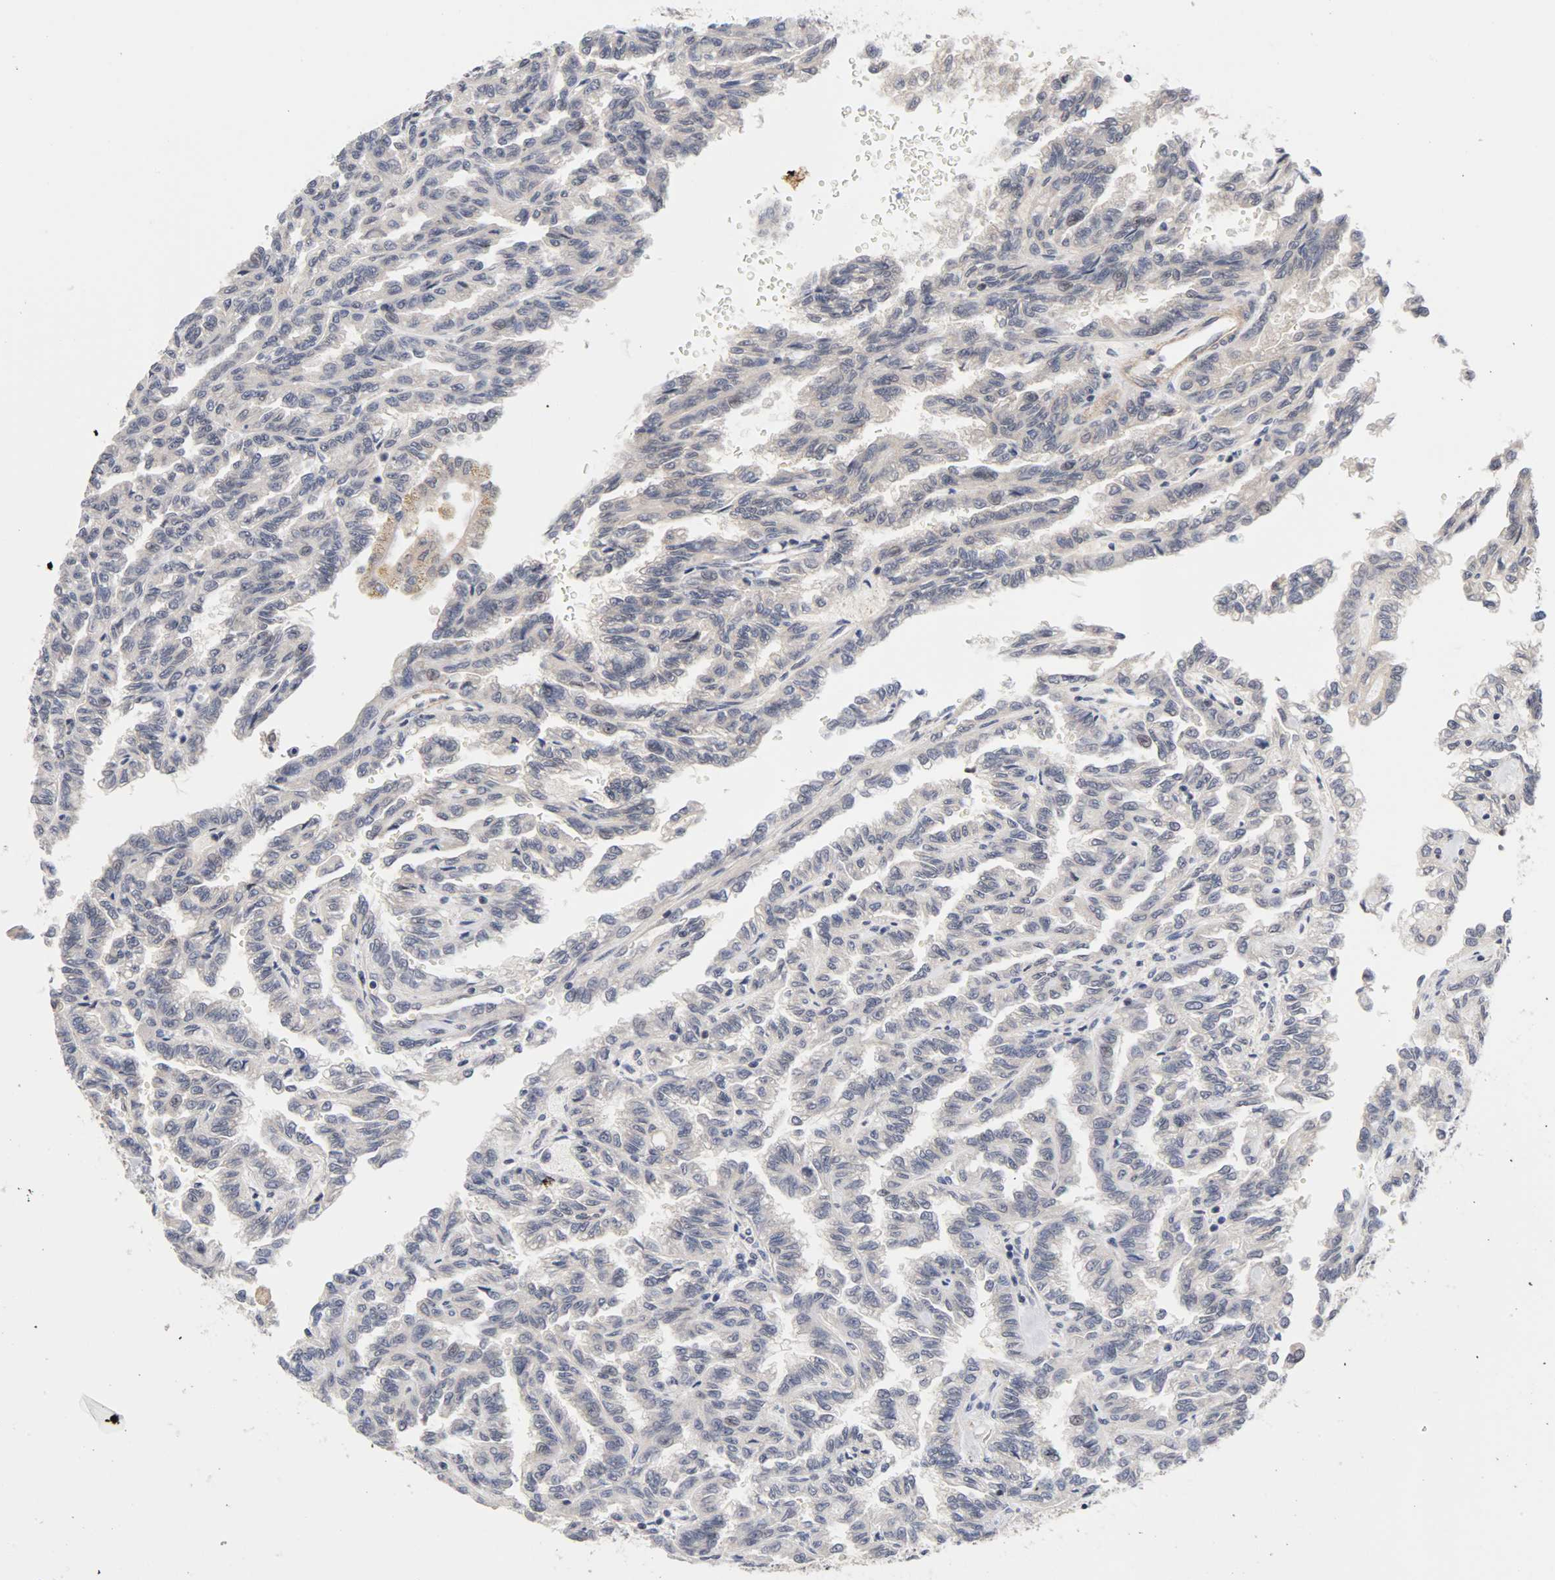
{"staining": {"intensity": "negative", "quantity": "none", "location": "none"}, "tissue": "renal cancer", "cell_type": "Tumor cells", "image_type": "cancer", "snomed": [{"axis": "morphology", "description": "Inflammation, NOS"}, {"axis": "morphology", "description": "Adenocarcinoma, NOS"}, {"axis": "topography", "description": "Kidney"}], "caption": "Protein analysis of adenocarcinoma (renal) reveals no significant expression in tumor cells.", "gene": "UBE2M", "patient": {"sex": "male", "age": 68}}